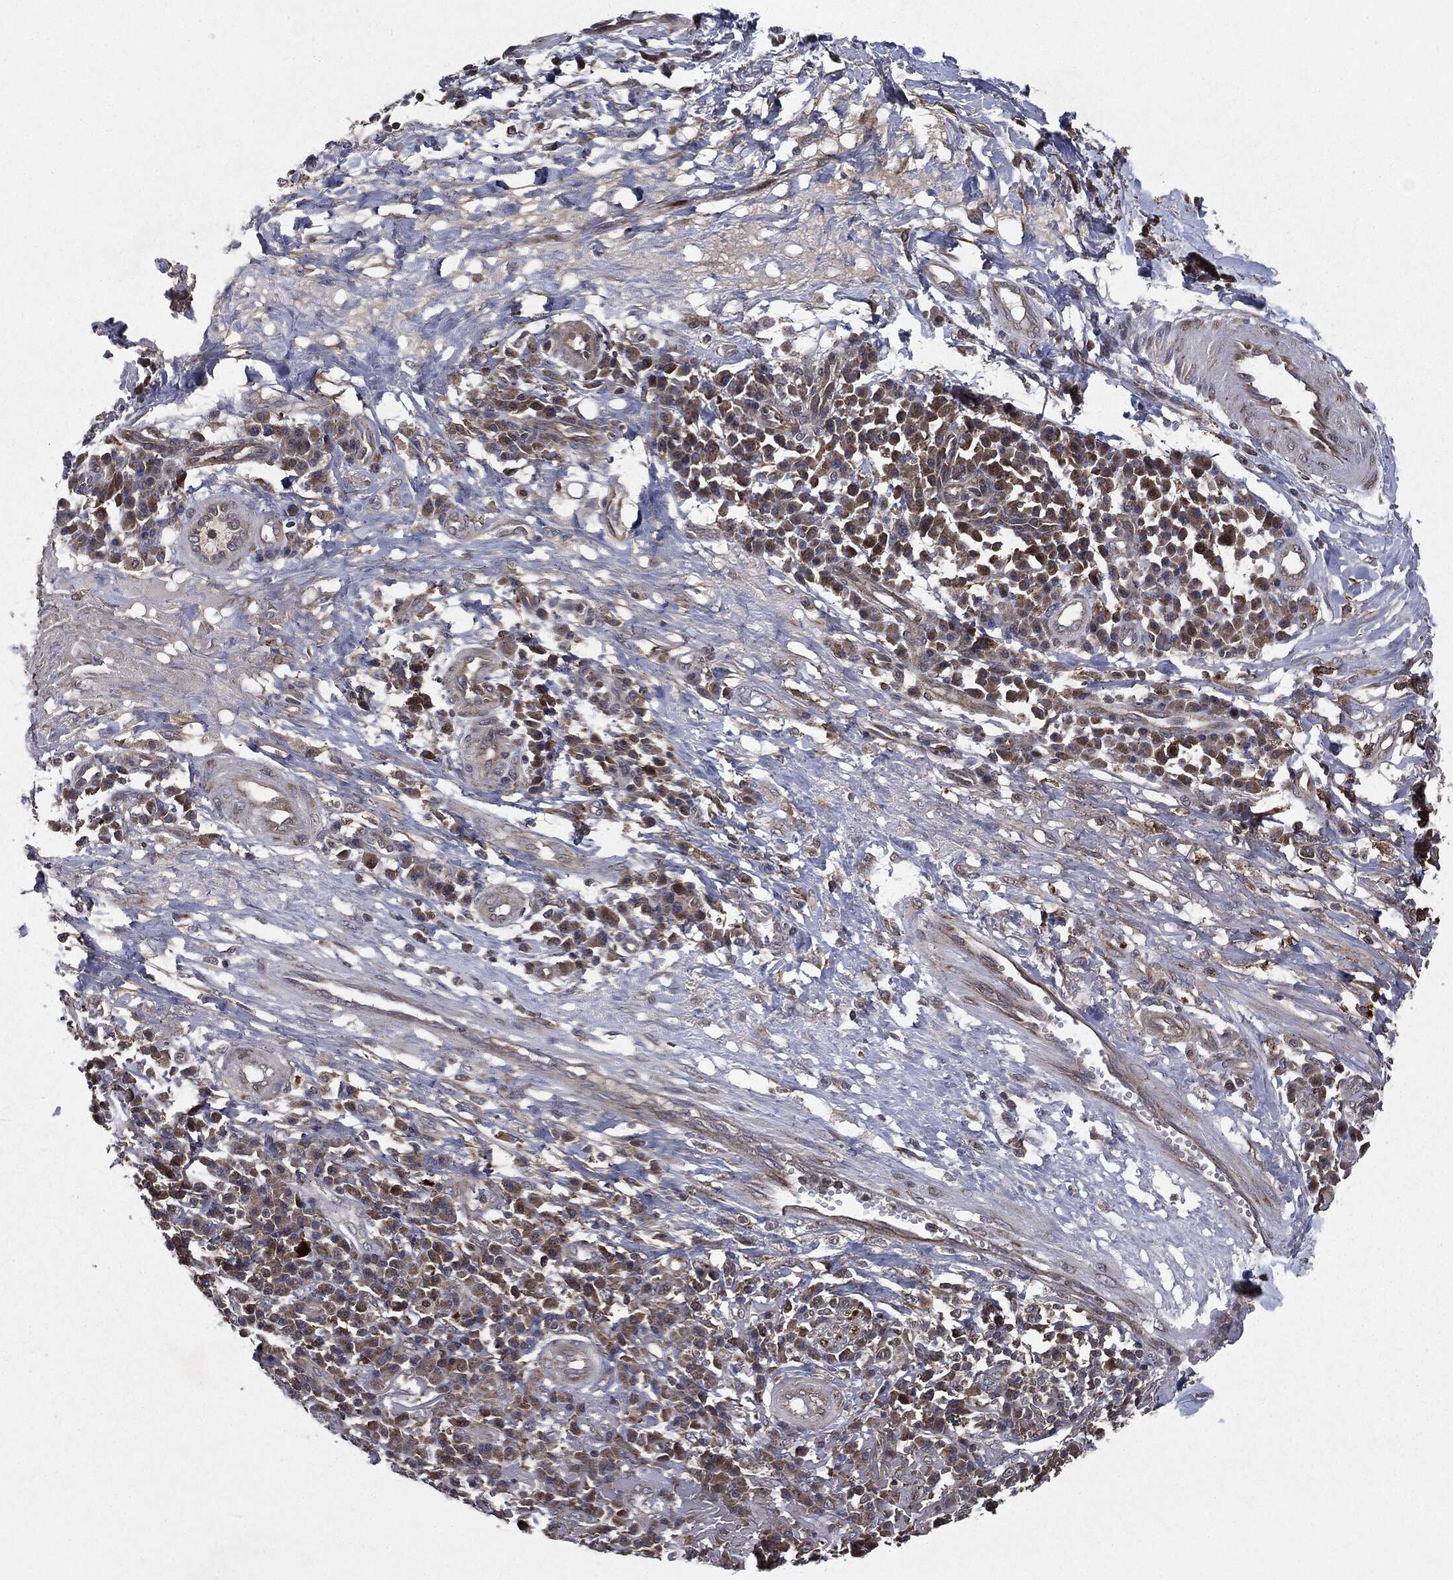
{"staining": {"intensity": "moderate", "quantity": ">75%", "location": "cytoplasmic/membranous"}, "tissue": "skin cancer", "cell_type": "Tumor cells", "image_type": "cancer", "snomed": [{"axis": "morphology", "description": "Squamous cell carcinoma, NOS"}, {"axis": "topography", "description": "Skin"}], "caption": "Tumor cells demonstrate medium levels of moderate cytoplasmic/membranous expression in about >75% of cells in skin cancer (squamous cell carcinoma).", "gene": "PLOD3", "patient": {"sex": "male", "age": 92}}